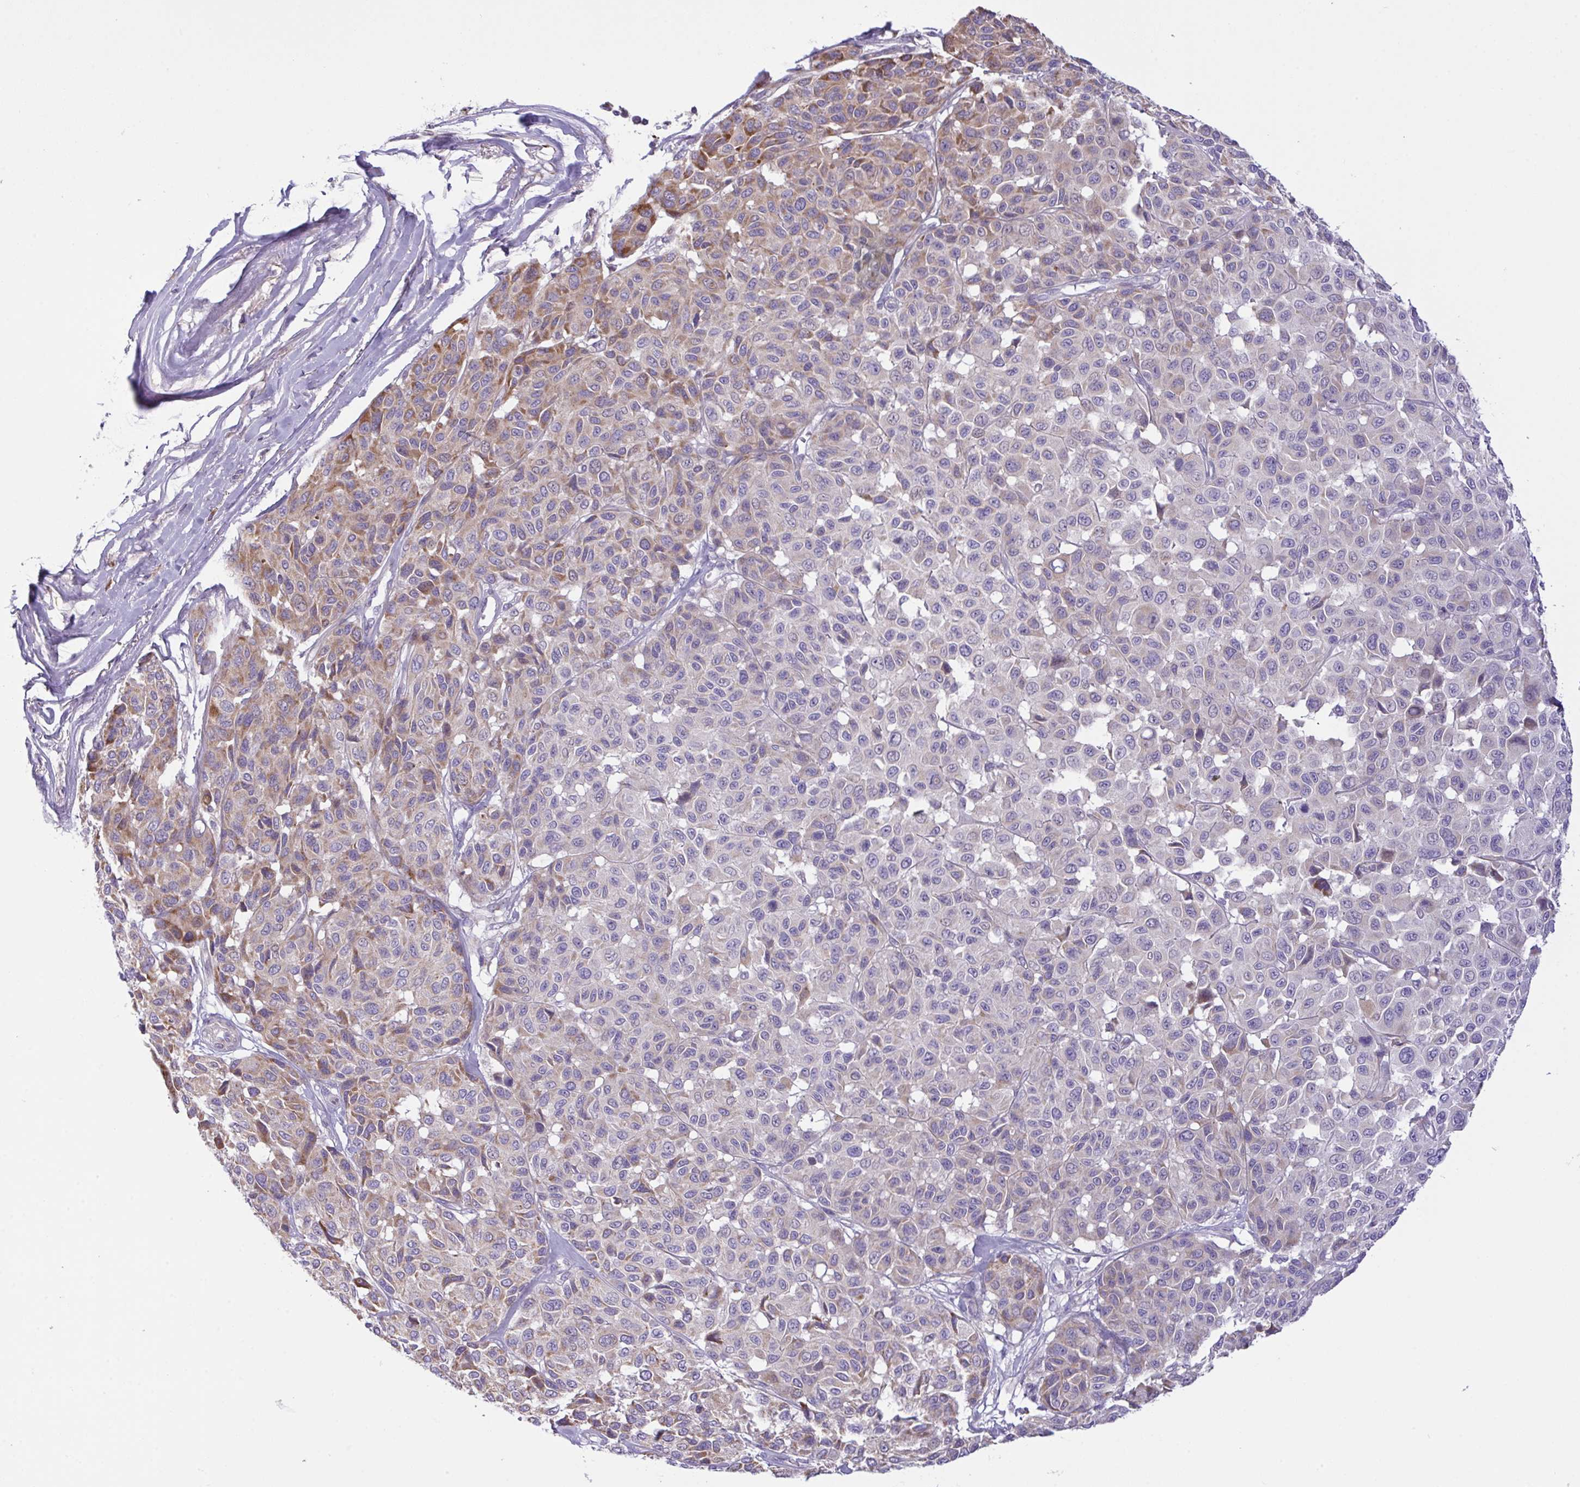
{"staining": {"intensity": "moderate", "quantity": "25%-75%", "location": "cytoplasmic/membranous"}, "tissue": "melanoma", "cell_type": "Tumor cells", "image_type": "cancer", "snomed": [{"axis": "morphology", "description": "Malignant melanoma, NOS"}, {"axis": "topography", "description": "Skin"}], "caption": "The photomicrograph reveals staining of melanoma, revealing moderate cytoplasmic/membranous protein positivity (brown color) within tumor cells. The staining was performed using DAB (3,3'-diaminobenzidine), with brown indicating positive protein expression. Nuclei are stained blue with hematoxylin.", "gene": "CHDH", "patient": {"sex": "female", "age": 66}}